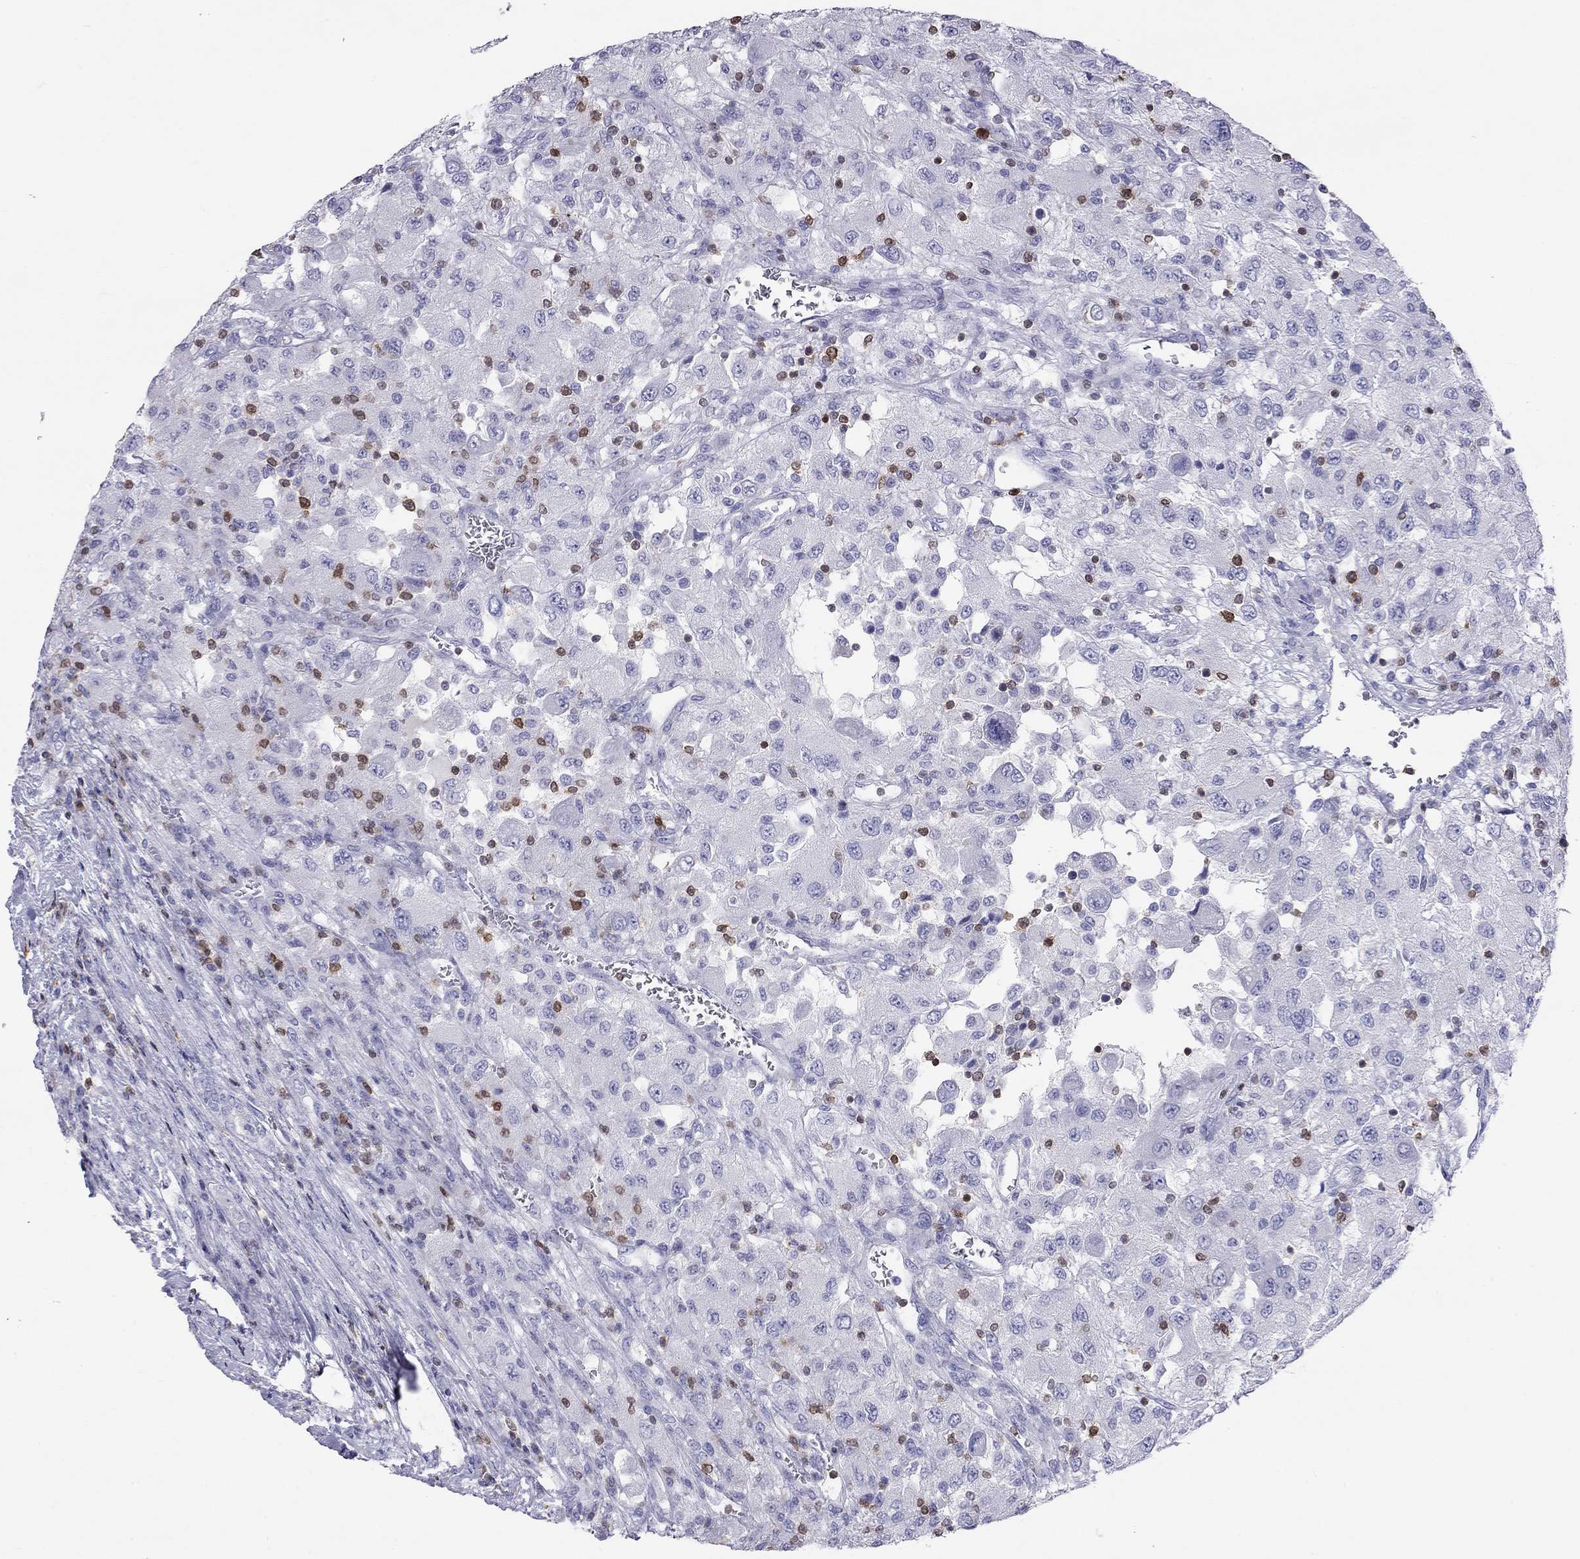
{"staining": {"intensity": "negative", "quantity": "none", "location": "none"}, "tissue": "renal cancer", "cell_type": "Tumor cells", "image_type": "cancer", "snomed": [{"axis": "morphology", "description": "Adenocarcinoma, NOS"}, {"axis": "topography", "description": "Kidney"}], "caption": "Protein analysis of renal cancer reveals no significant expression in tumor cells. The staining is performed using DAB brown chromogen with nuclei counter-stained in using hematoxylin.", "gene": "SH2D2A", "patient": {"sex": "female", "age": 67}}